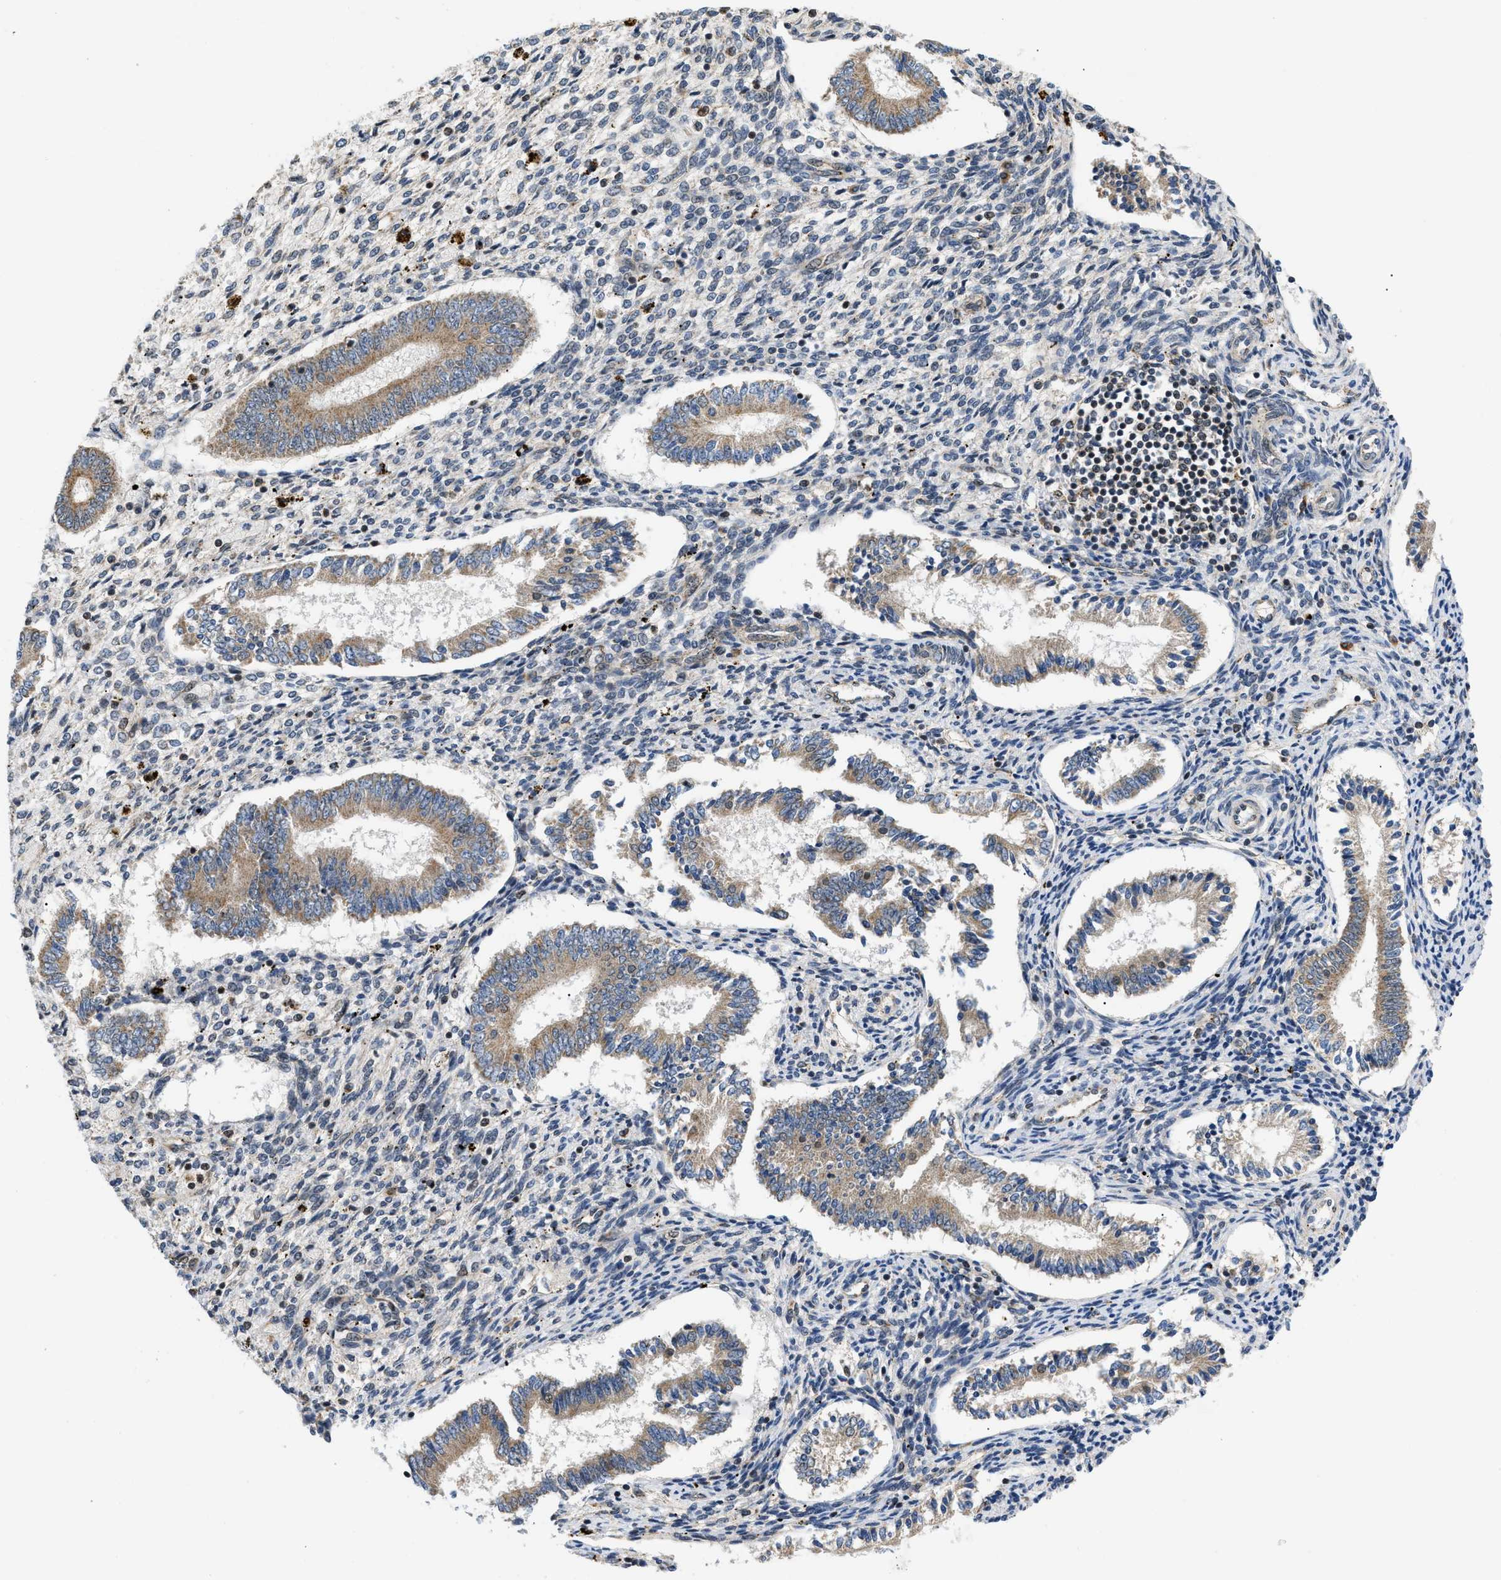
{"staining": {"intensity": "weak", "quantity": "<25%", "location": "cytoplasmic/membranous"}, "tissue": "endometrium", "cell_type": "Cells in endometrial stroma", "image_type": "normal", "snomed": [{"axis": "morphology", "description": "Normal tissue, NOS"}, {"axis": "topography", "description": "Endometrium"}], "caption": "Immunohistochemistry photomicrograph of benign endometrium stained for a protein (brown), which shows no expression in cells in endometrial stroma.", "gene": "ZBTB11", "patient": {"sex": "female", "age": 42}}